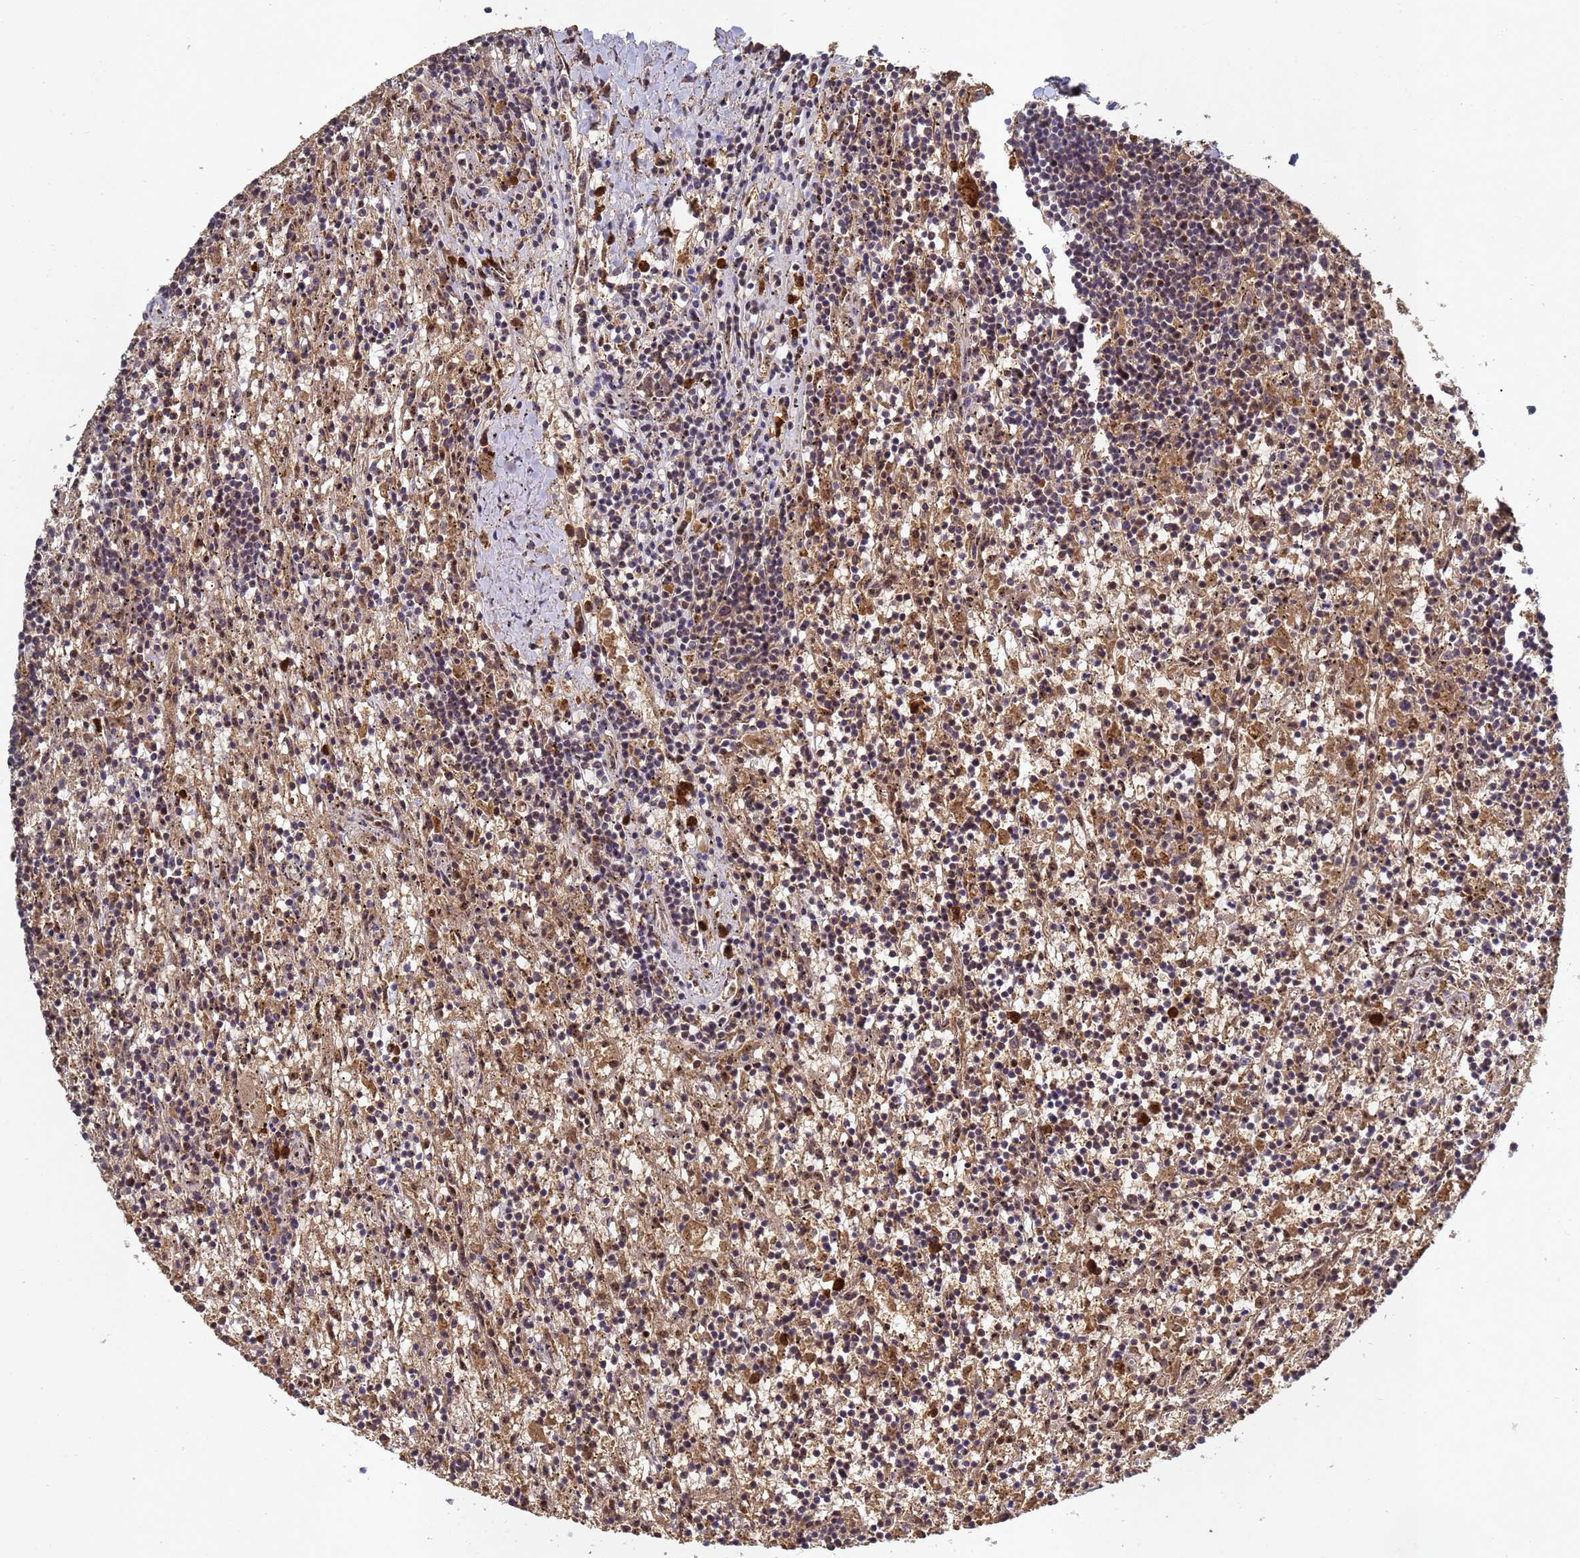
{"staining": {"intensity": "negative", "quantity": "none", "location": "none"}, "tissue": "lymphoma", "cell_type": "Tumor cells", "image_type": "cancer", "snomed": [{"axis": "morphology", "description": "Malignant lymphoma, non-Hodgkin's type, Low grade"}, {"axis": "topography", "description": "Spleen"}], "caption": "IHC of lymphoma demonstrates no positivity in tumor cells.", "gene": "SECISBP2", "patient": {"sex": "male", "age": 76}}